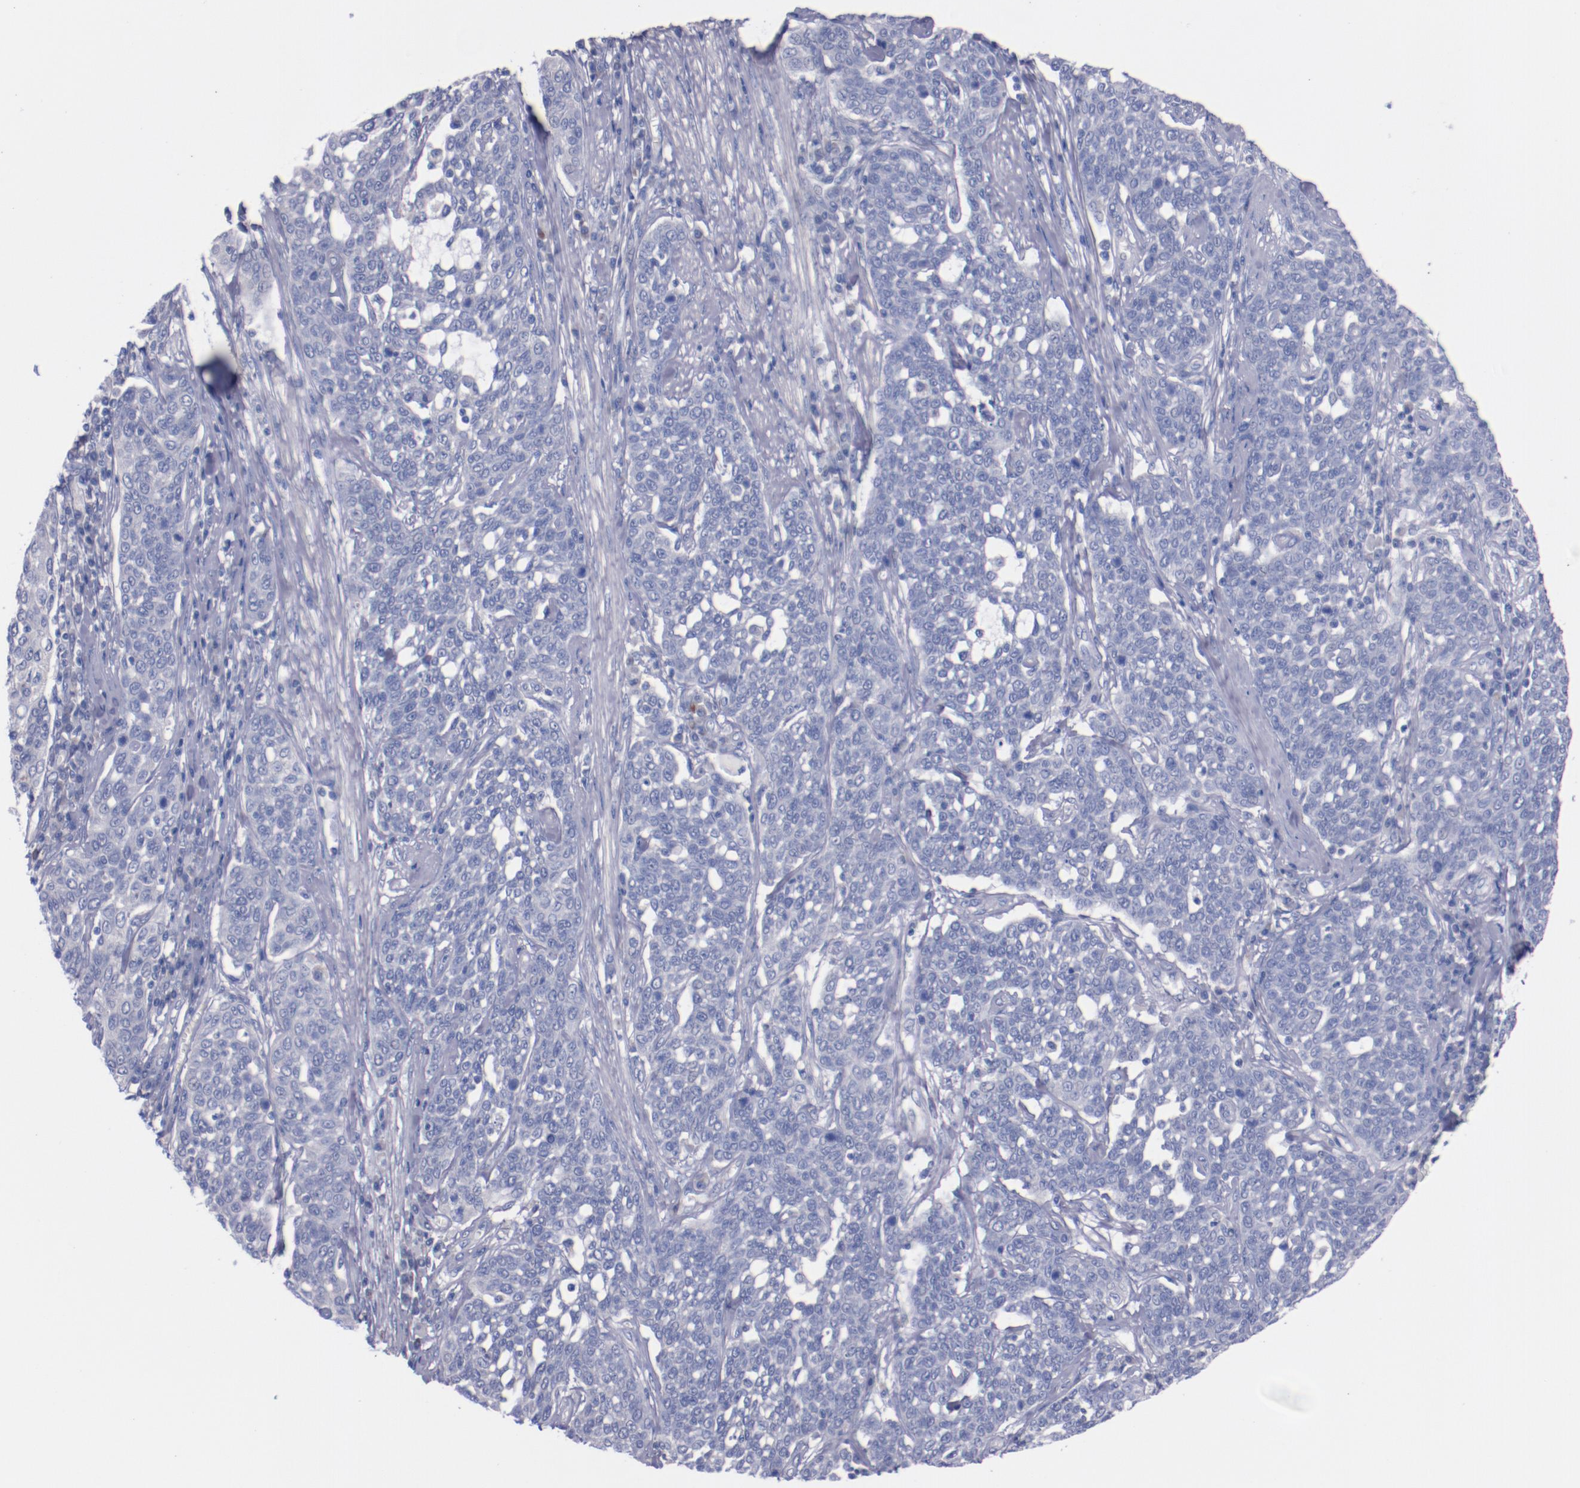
{"staining": {"intensity": "negative", "quantity": "none", "location": "none"}, "tissue": "cervical cancer", "cell_type": "Tumor cells", "image_type": "cancer", "snomed": [{"axis": "morphology", "description": "Squamous cell carcinoma, NOS"}, {"axis": "topography", "description": "Cervix"}], "caption": "Photomicrograph shows no protein expression in tumor cells of cervical squamous cell carcinoma tissue.", "gene": "CNTNAP2", "patient": {"sex": "female", "age": 34}}